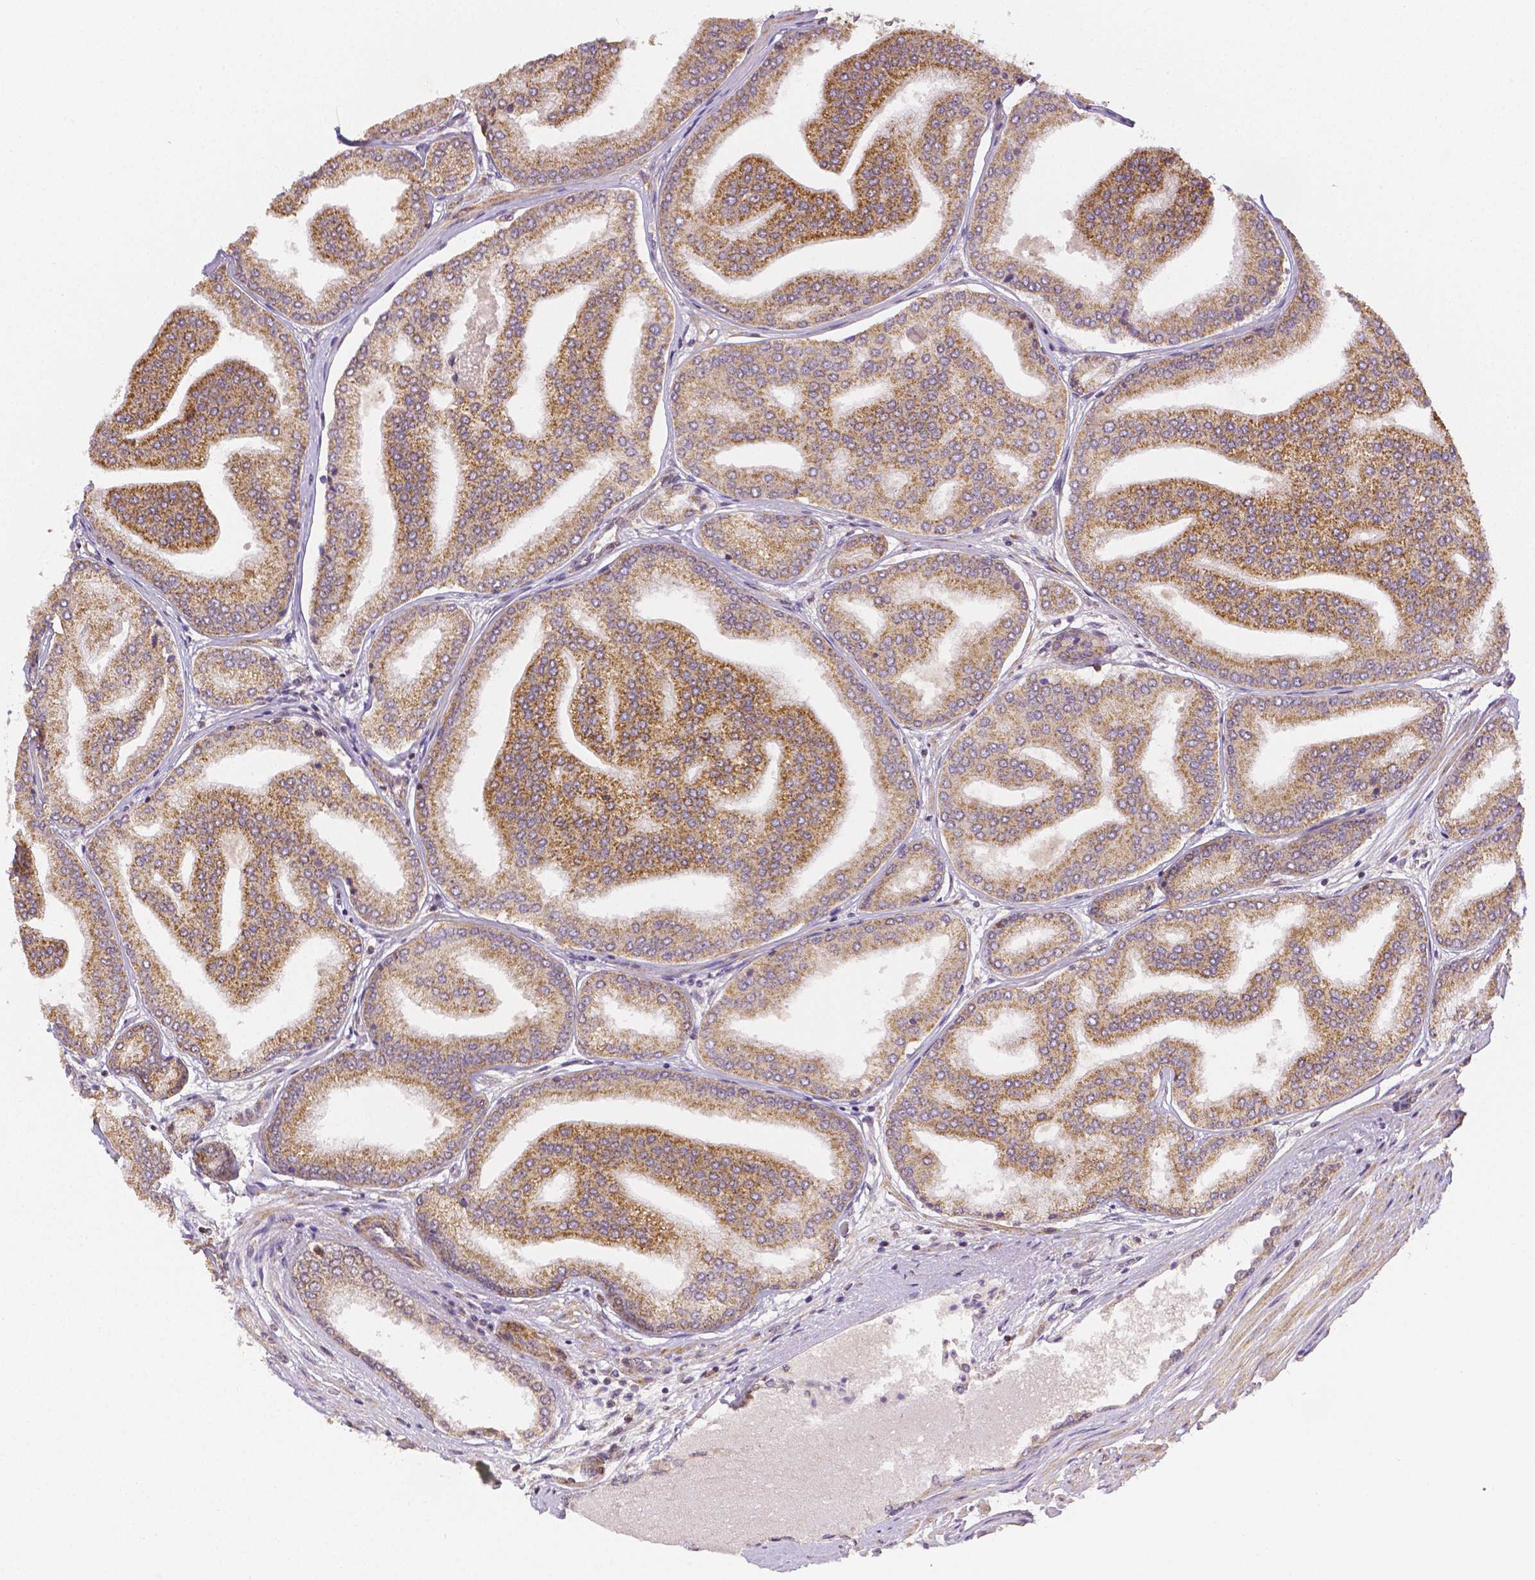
{"staining": {"intensity": "moderate", "quantity": ">75%", "location": "cytoplasmic/membranous"}, "tissue": "prostate cancer", "cell_type": "Tumor cells", "image_type": "cancer", "snomed": [{"axis": "morphology", "description": "Adenocarcinoma, NOS"}, {"axis": "topography", "description": "Prostate"}], "caption": "About >75% of tumor cells in adenocarcinoma (prostate) display moderate cytoplasmic/membranous protein staining as visualized by brown immunohistochemical staining.", "gene": "RHOT1", "patient": {"sex": "male", "age": 63}}